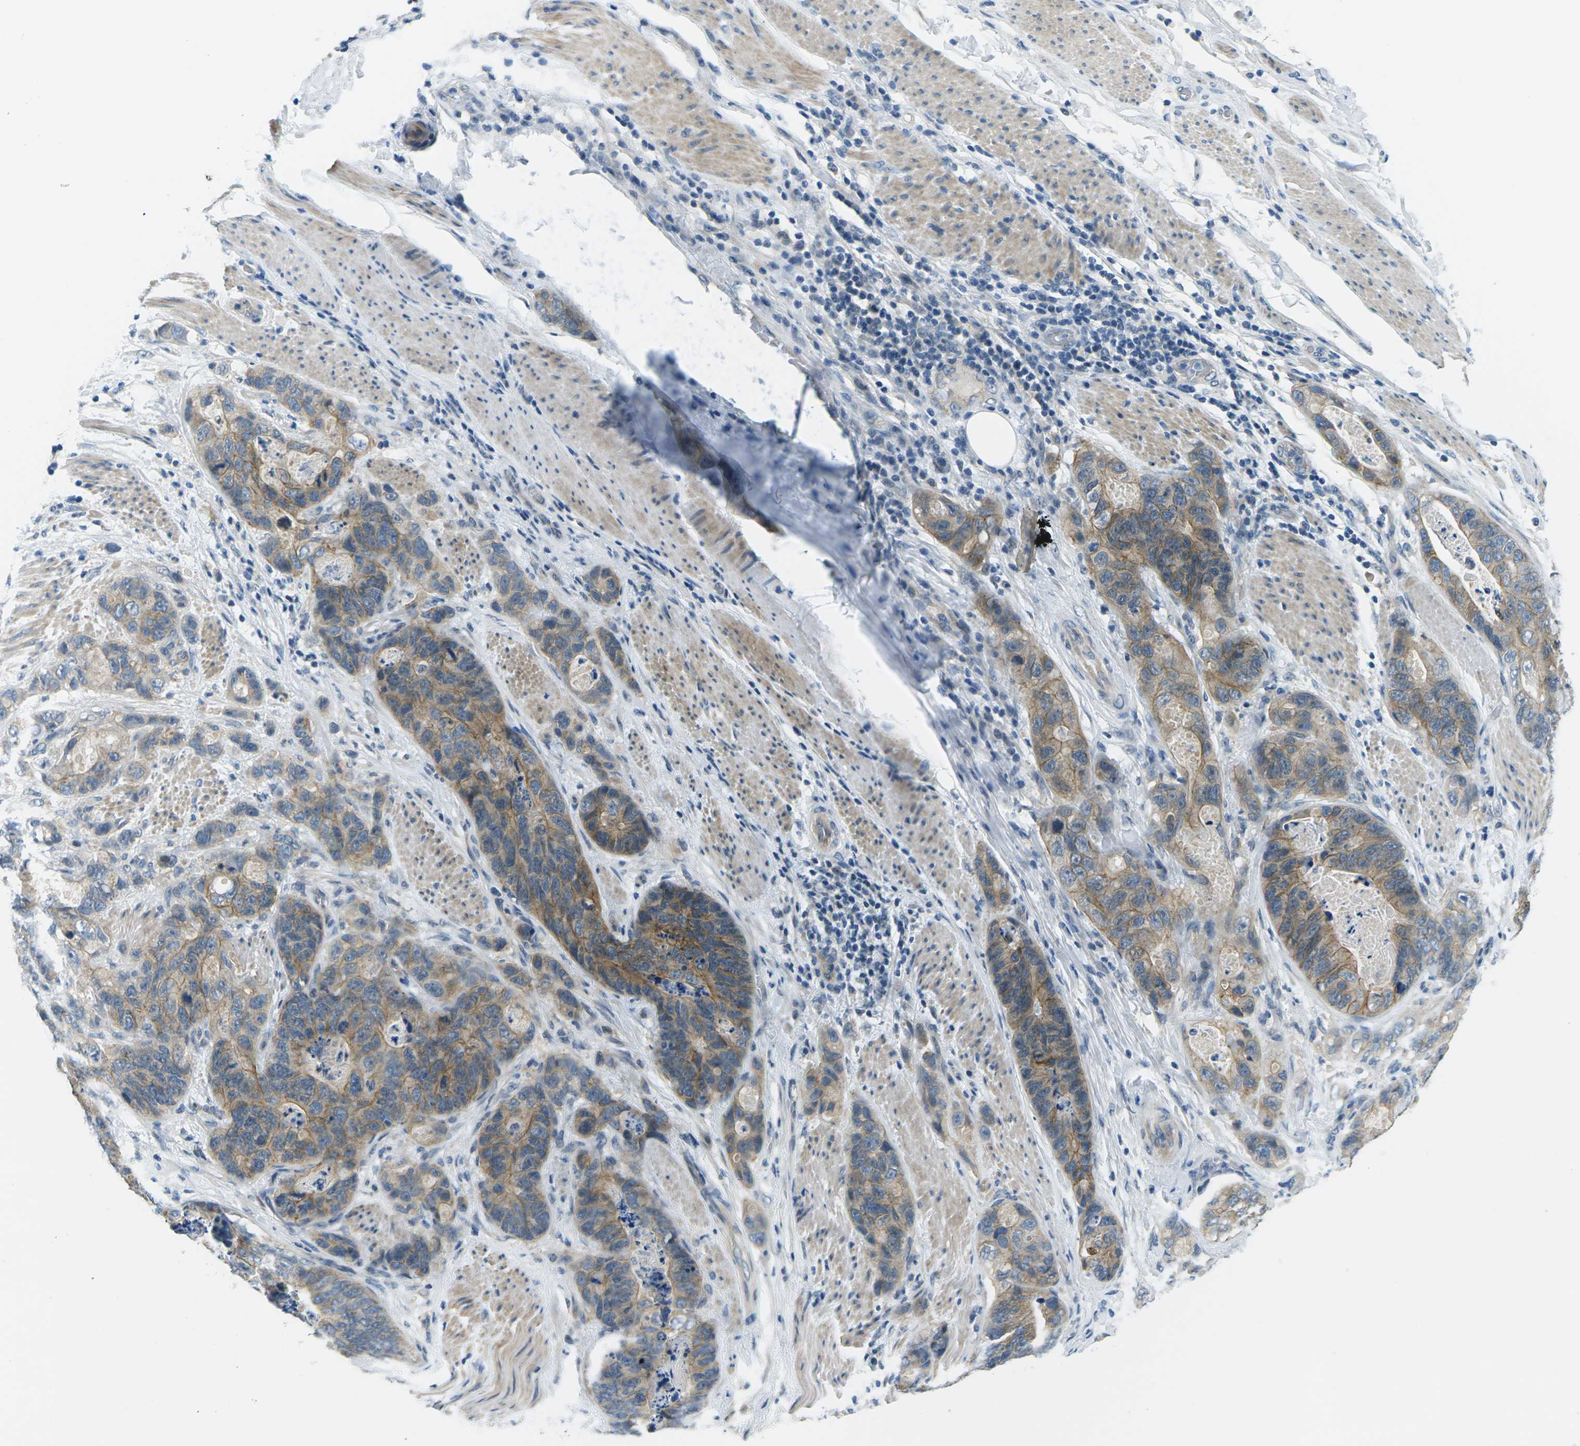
{"staining": {"intensity": "moderate", "quantity": ">75%", "location": "cytoplasmic/membranous"}, "tissue": "stomach cancer", "cell_type": "Tumor cells", "image_type": "cancer", "snomed": [{"axis": "morphology", "description": "Adenocarcinoma, NOS"}, {"axis": "topography", "description": "Stomach"}], "caption": "This micrograph shows IHC staining of human stomach adenocarcinoma, with medium moderate cytoplasmic/membranous staining in about >75% of tumor cells.", "gene": "CTNND1", "patient": {"sex": "female", "age": 89}}